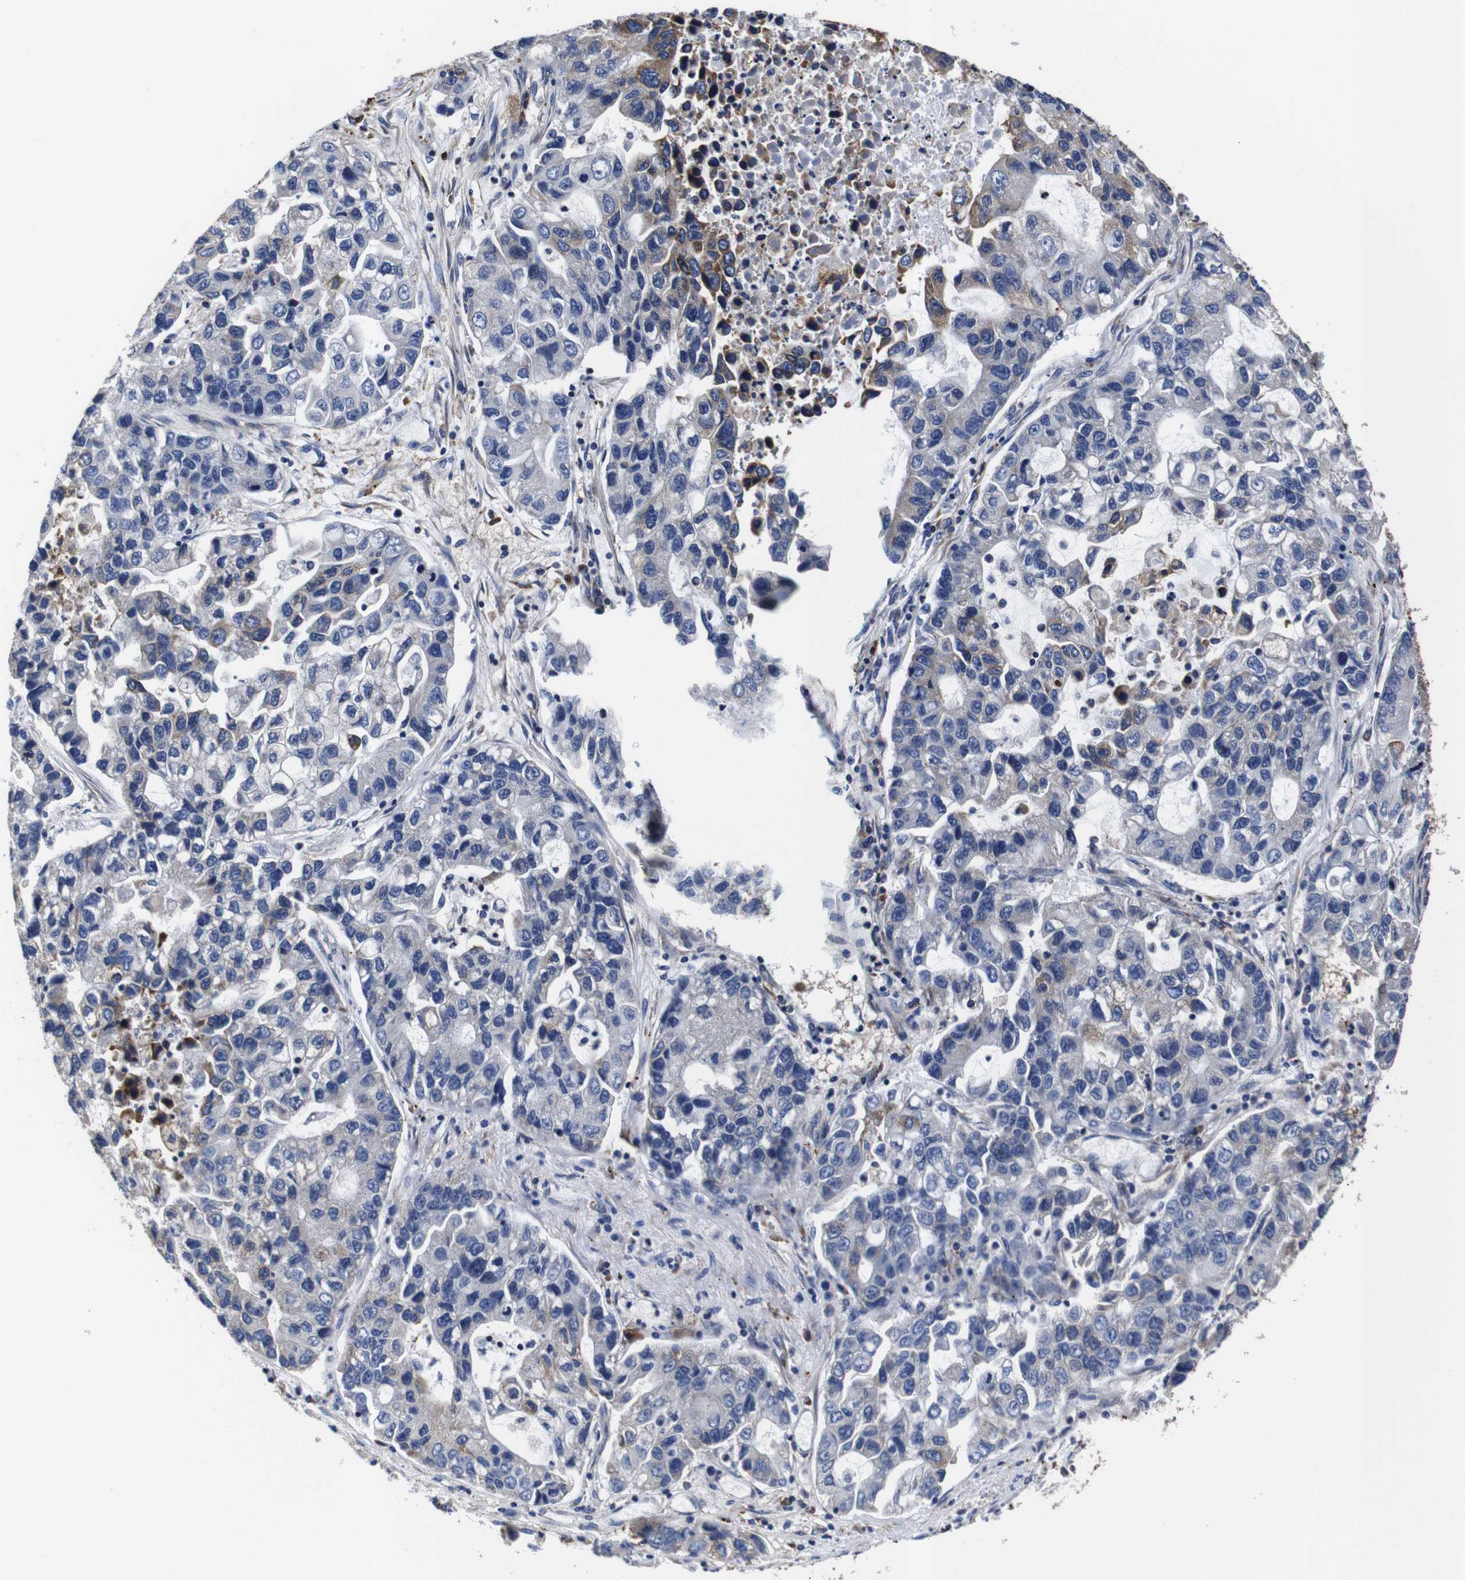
{"staining": {"intensity": "negative", "quantity": "none", "location": "none"}, "tissue": "lung cancer", "cell_type": "Tumor cells", "image_type": "cancer", "snomed": [{"axis": "morphology", "description": "Adenocarcinoma, NOS"}, {"axis": "topography", "description": "Lung"}], "caption": "This is a image of immunohistochemistry (IHC) staining of lung cancer, which shows no staining in tumor cells. (Immunohistochemistry, brightfield microscopy, high magnification).", "gene": "PPIB", "patient": {"sex": "female", "age": 51}}